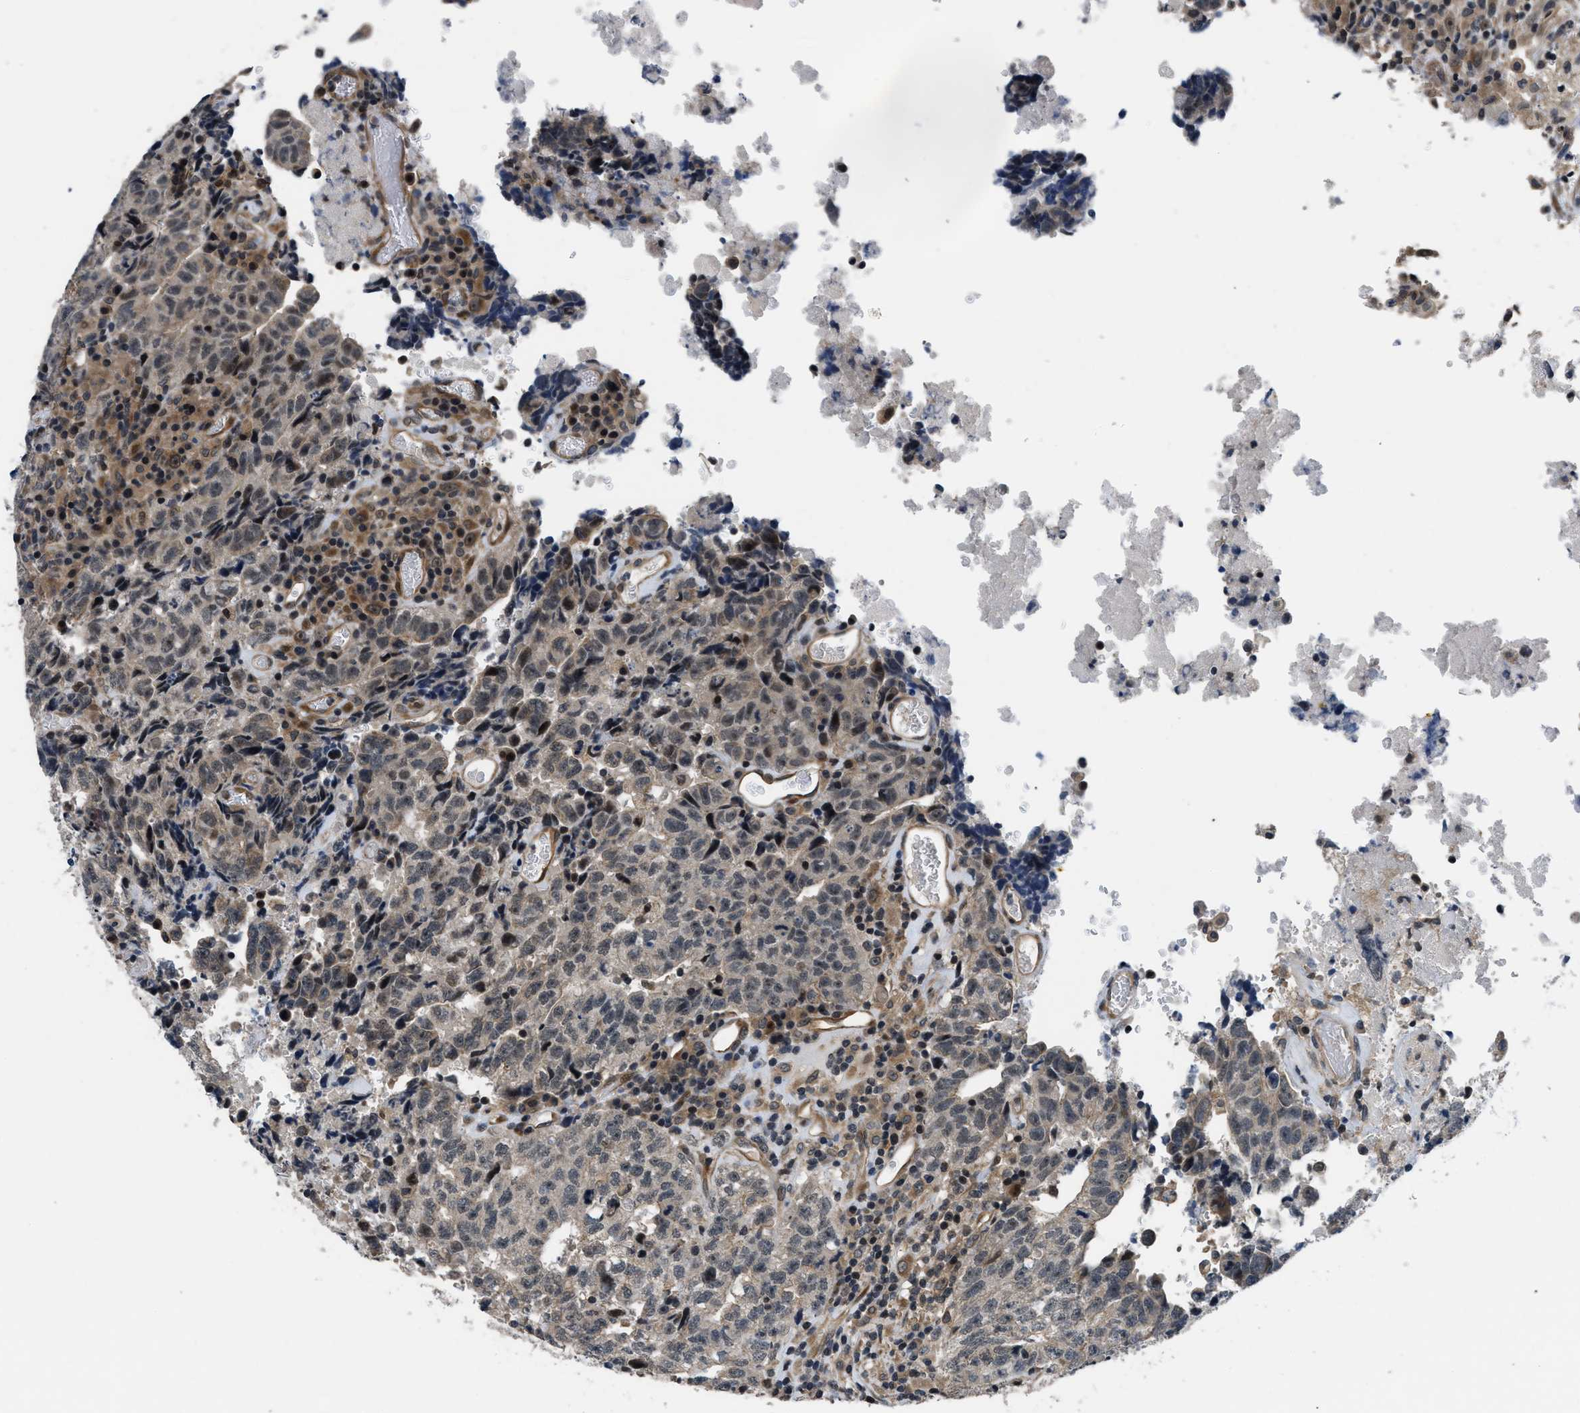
{"staining": {"intensity": "weak", "quantity": "25%-75%", "location": "cytoplasmic/membranous,nuclear"}, "tissue": "testis cancer", "cell_type": "Tumor cells", "image_type": "cancer", "snomed": [{"axis": "morphology", "description": "Necrosis, NOS"}, {"axis": "morphology", "description": "Carcinoma, Embryonal, NOS"}, {"axis": "topography", "description": "Testis"}], "caption": "High-power microscopy captured an immunohistochemistry photomicrograph of testis embryonal carcinoma, revealing weak cytoplasmic/membranous and nuclear staining in about 25%-75% of tumor cells.", "gene": "SETD5", "patient": {"sex": "male", "age": 19}}